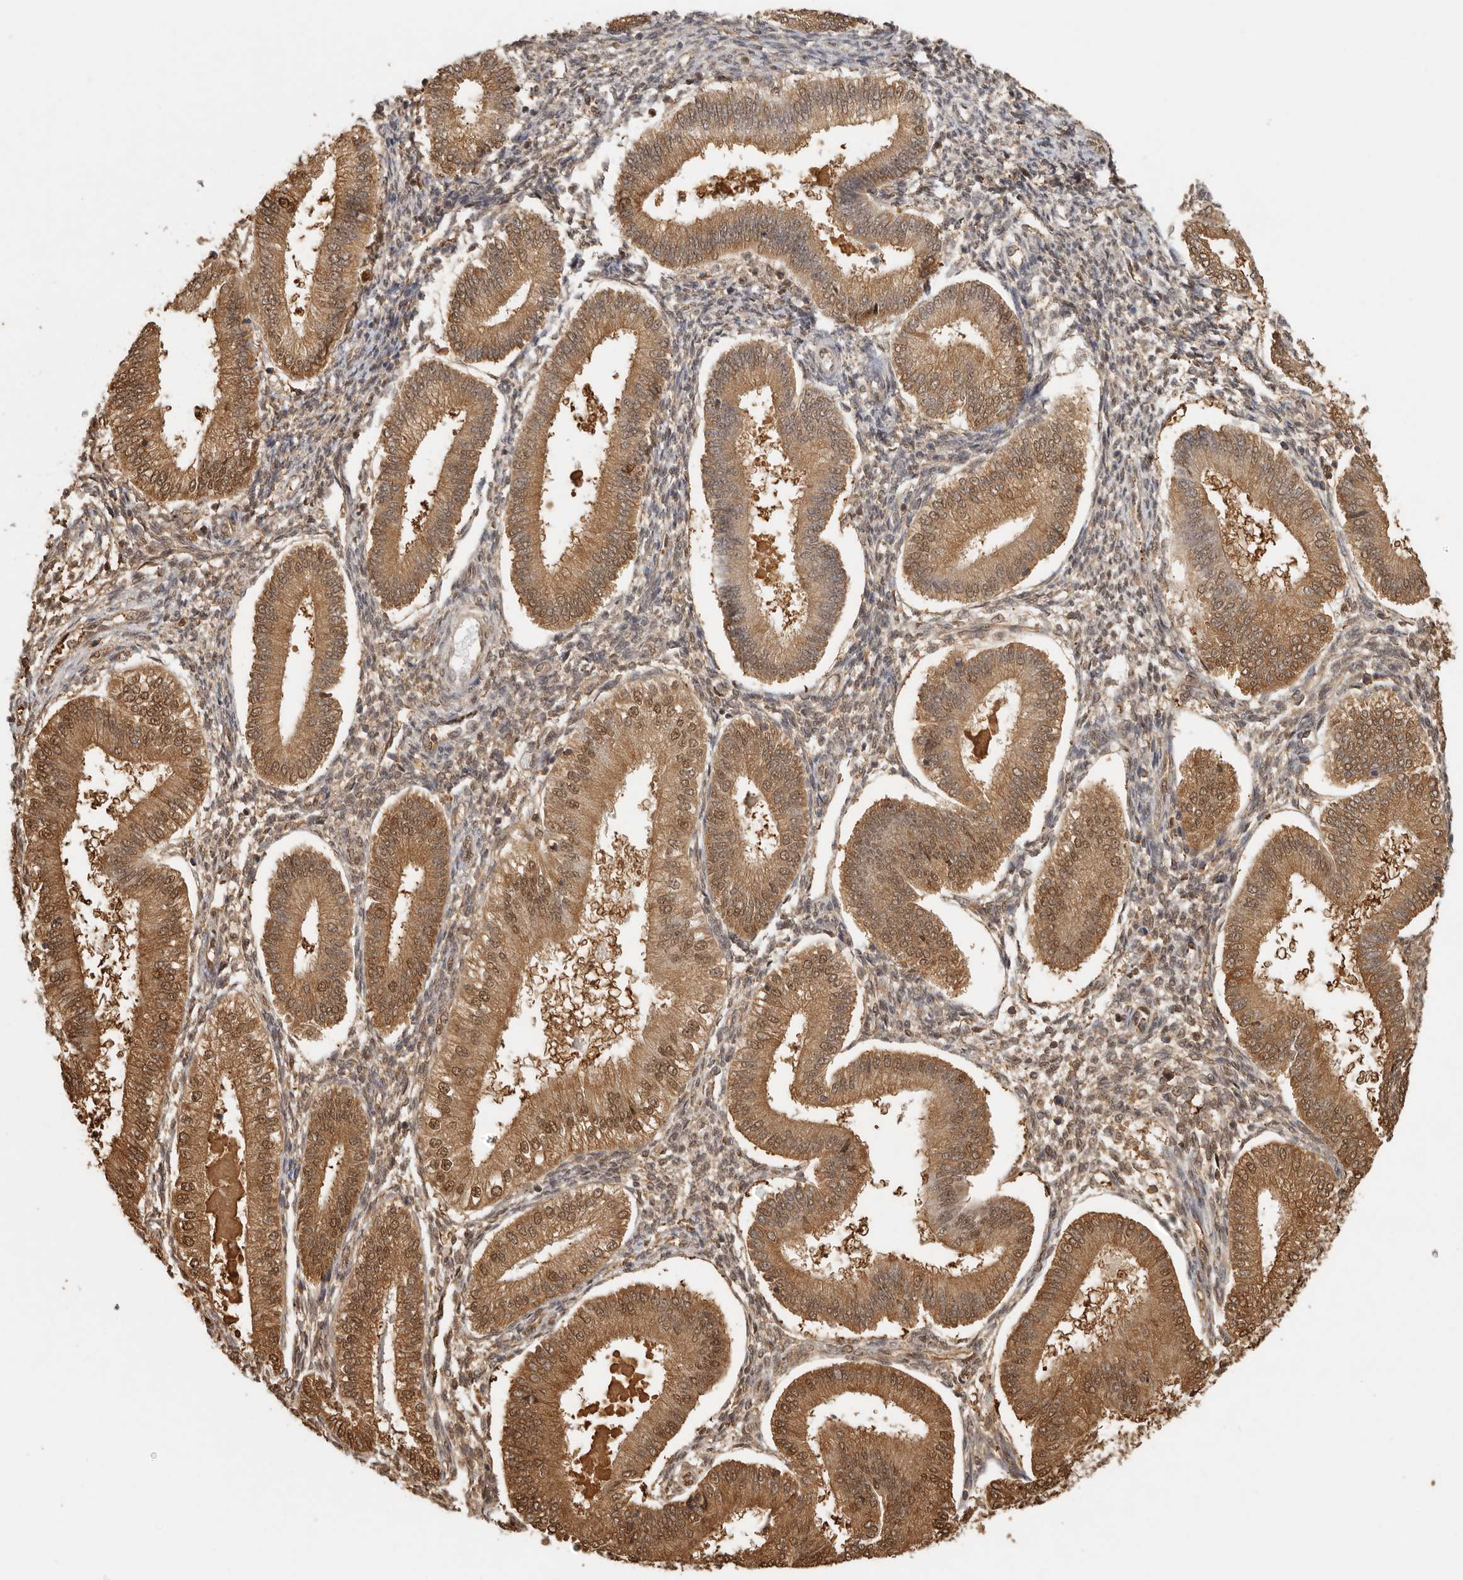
{"staining": {"intensity": "moderate", "quantity": "25%-75%", "location": "cytoplasmic/membranous,nuclear"}, "tissue": "endometrium", "cell_type": "Cells in endometrial stroma", "image_type": "normal", "snomed": [{"axis": "morphology", "description": "Normal tissue, NOS"}, {"axis": "topography", "description": "Endometrium"}], "caption": "Moderate cytoplasmic/membranous,nuclear protein staining is present in approximately 25%-75% of cells in endometrial stroma in endometrium.", "gene": "PSMA5", "patient": {"sex": "female", "age": 39}}